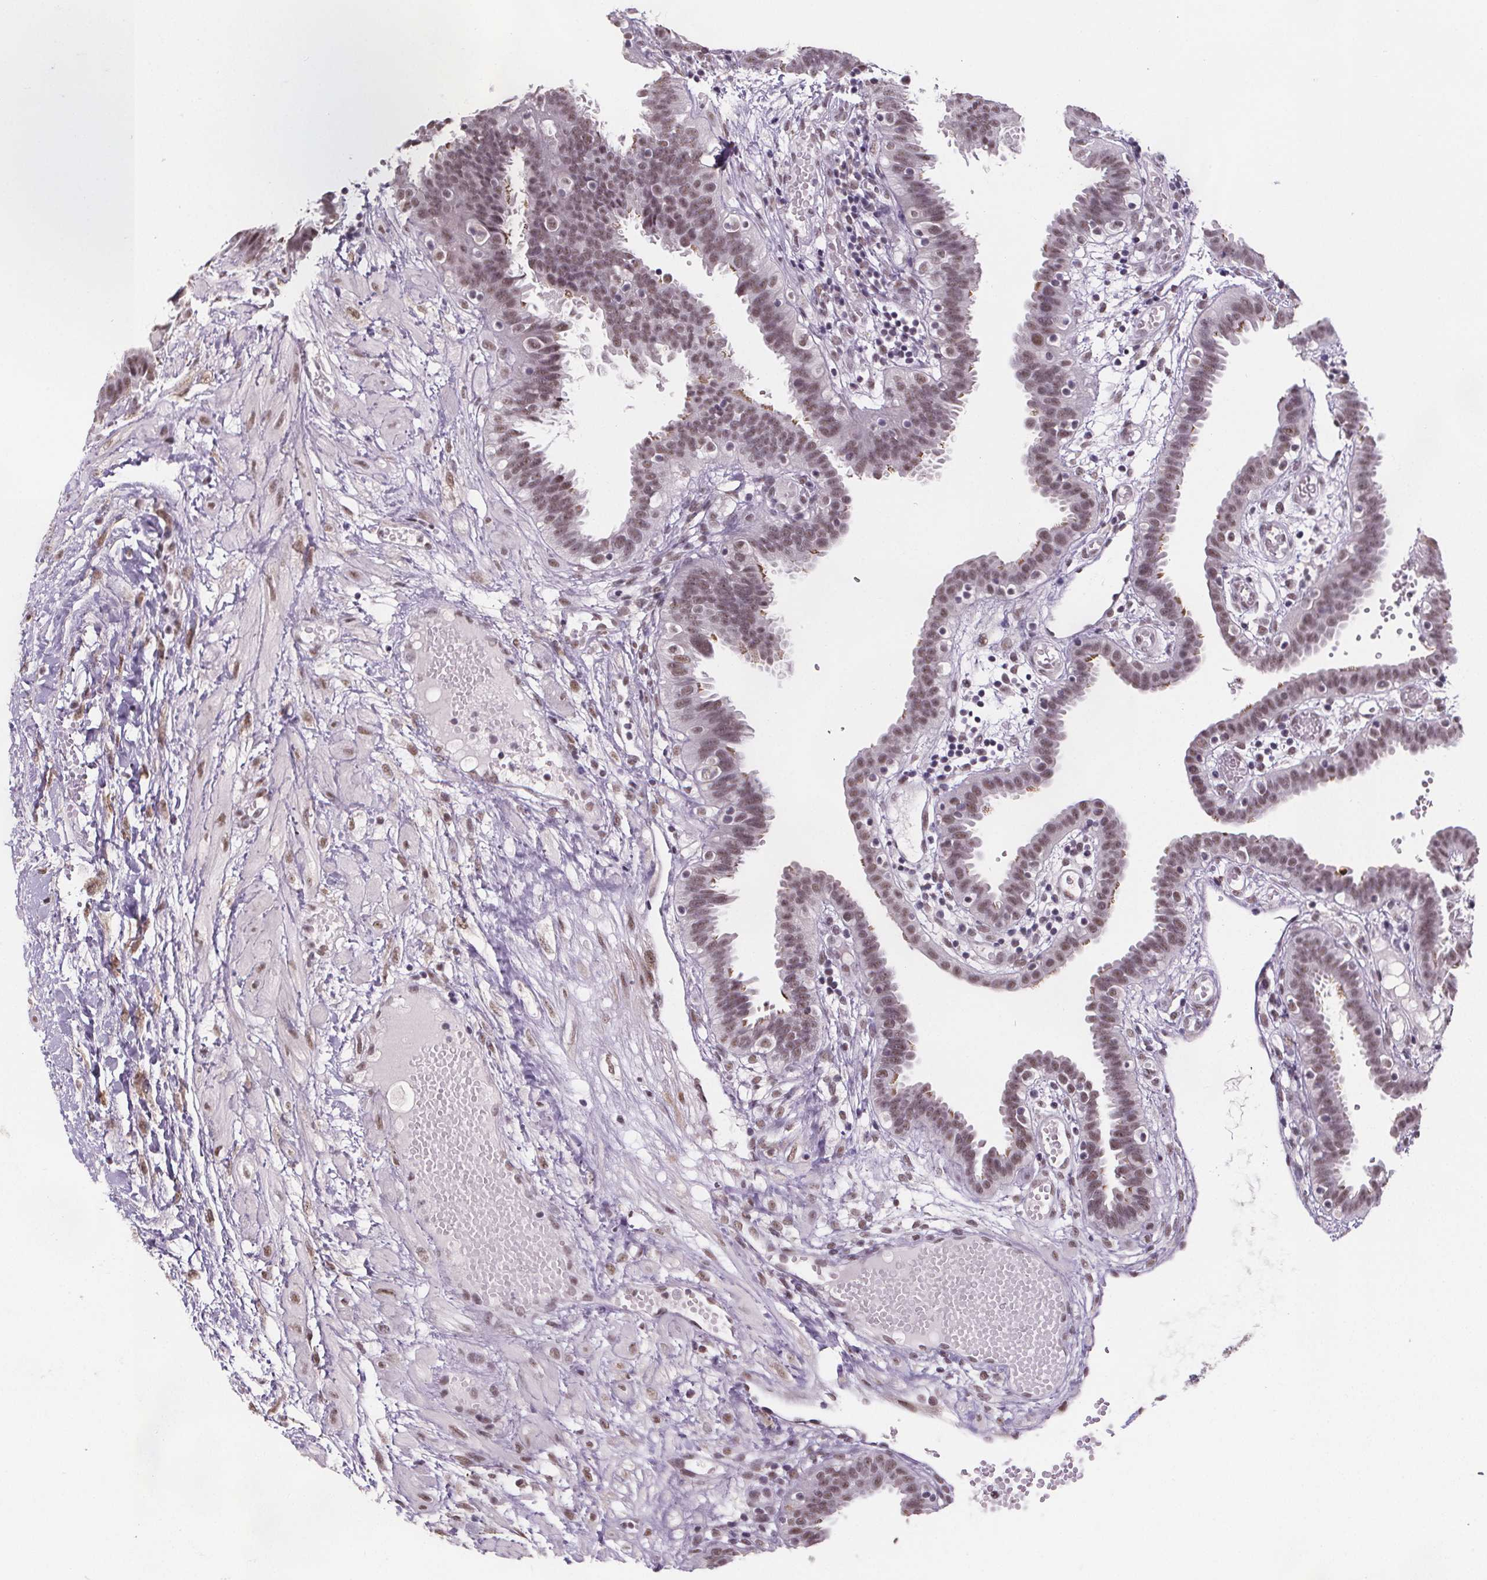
{"staining": {"intensity": "moderate", "quantity": ">75%", "location": "cytoplasmic/membranous,nuclear"}, "tissue": "fallopian tube", "cell_type": "Glandular cells", "image_type": "normal", "snomed": [{"axis": "morphology", "description": "Normal tissue, NOS"}, {"axis": "topography", "description": "Fallopian tube"}], "caption": "Fallopian tube was stained to show a protein in brown. There is medium levels of moderate cytoplasmic/membranous,nuclear positivity in about >75% of glandular cells.", "gene": "ZNF572", "patient": {"sex": "female", "age": 37}}